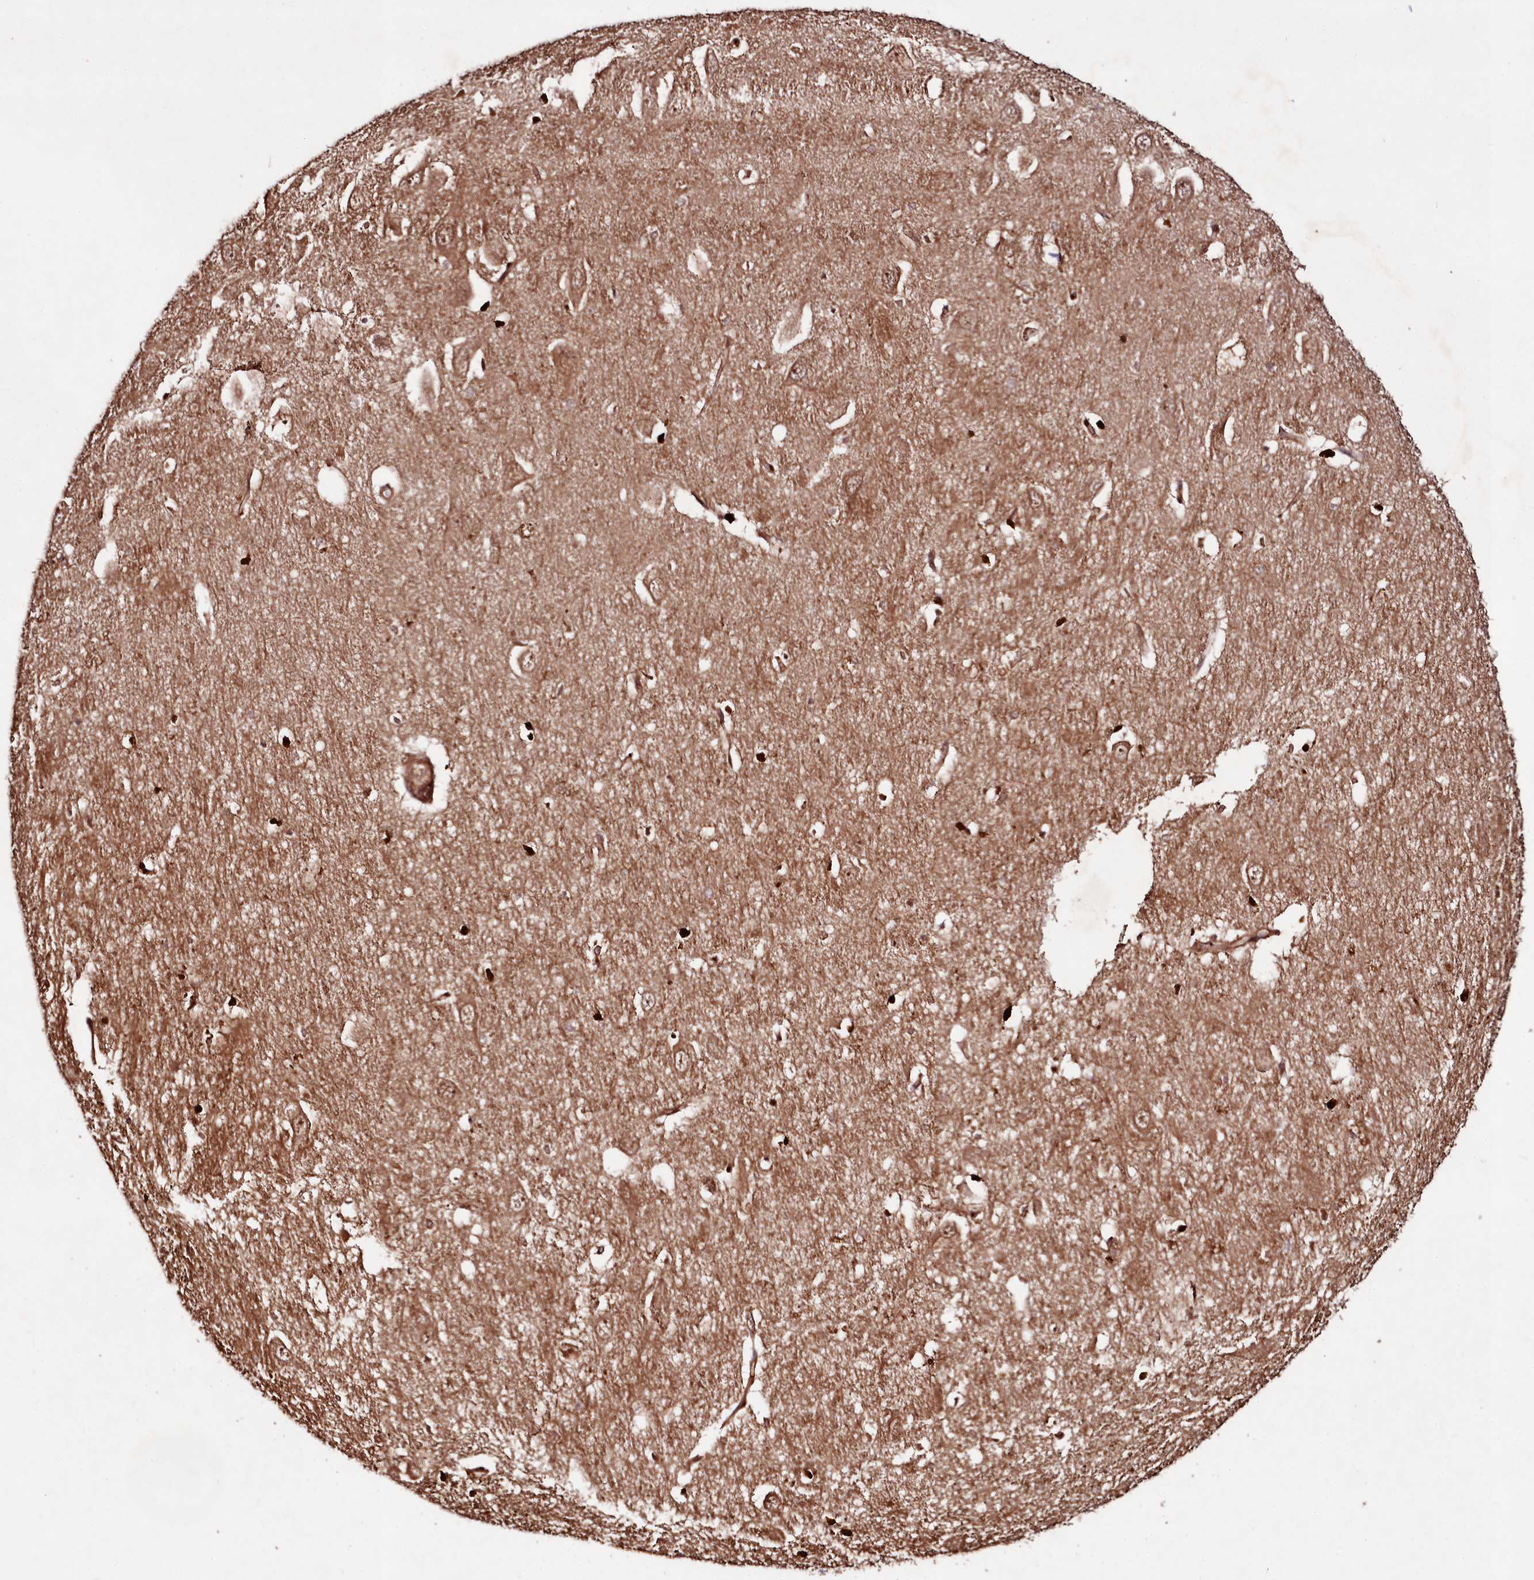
{"staining": {"intensity": "strong", "quantity": "25%-75%", "location": "cytoplasmic/membranous,nuclear"}, "tissue": "hippocampus", "cell_type": "Glial cells", "image_type": "normal", "snomed": [{"axis": "morphology", "description": "Normal tissue, NOS"}, {"axis": "topography", "description": "Hippocampus"}], "caption": "An immunohistochemistry (IHC) photomicrograph of unremarkable tissue is shown. Protein staining in brown shows strong cytoplasmic/membranous,nuclear positivity in hippocampus within glial cells. (DAB IHC with brightfield microscopy, high magnification).", "gene": "NEDD1", "patient": {"sex": "female", "age": 64}}